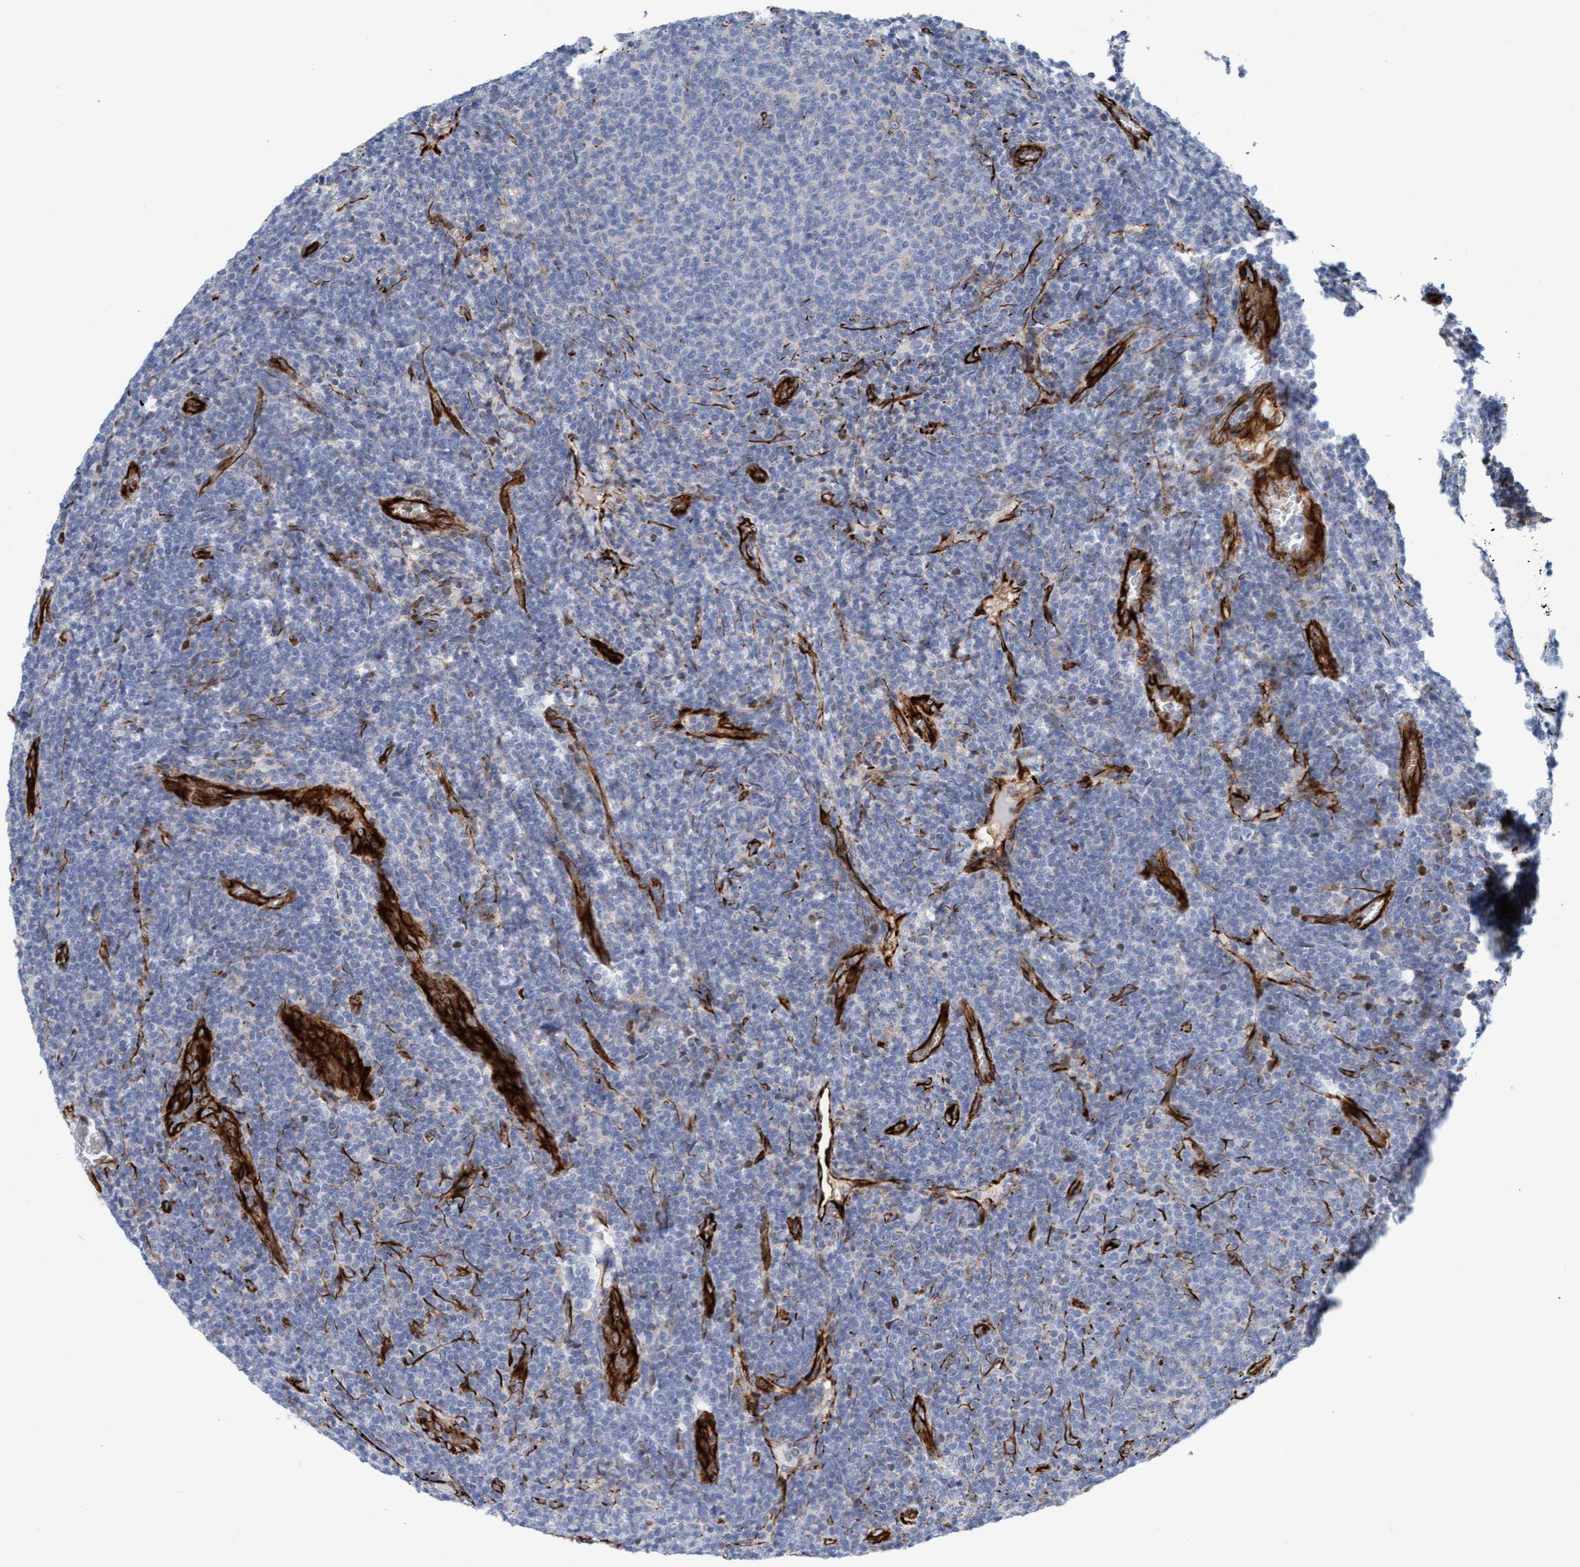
{"staining": {"intensity": "negative", "quantity": "none", "location": "none"}, "tissue": "lymphoma", "cell_type": "Tumor cells", "image_type": "cancer", "snomed": [{"axis": "morphology", "description": "Malignant lymphoma, non-Hodgkin's type, Low grade"}, {"axis": "topography", "description": "Lymph node"}], "caption": "A high-resolution histopathology image shows IHC staining of low-grade malignant lymphoma, non-Hodgkin's type, which displays no significant staining in tumor cells.", "gene": "POLG2", "patient": {"sex": "male", "age": 66}}